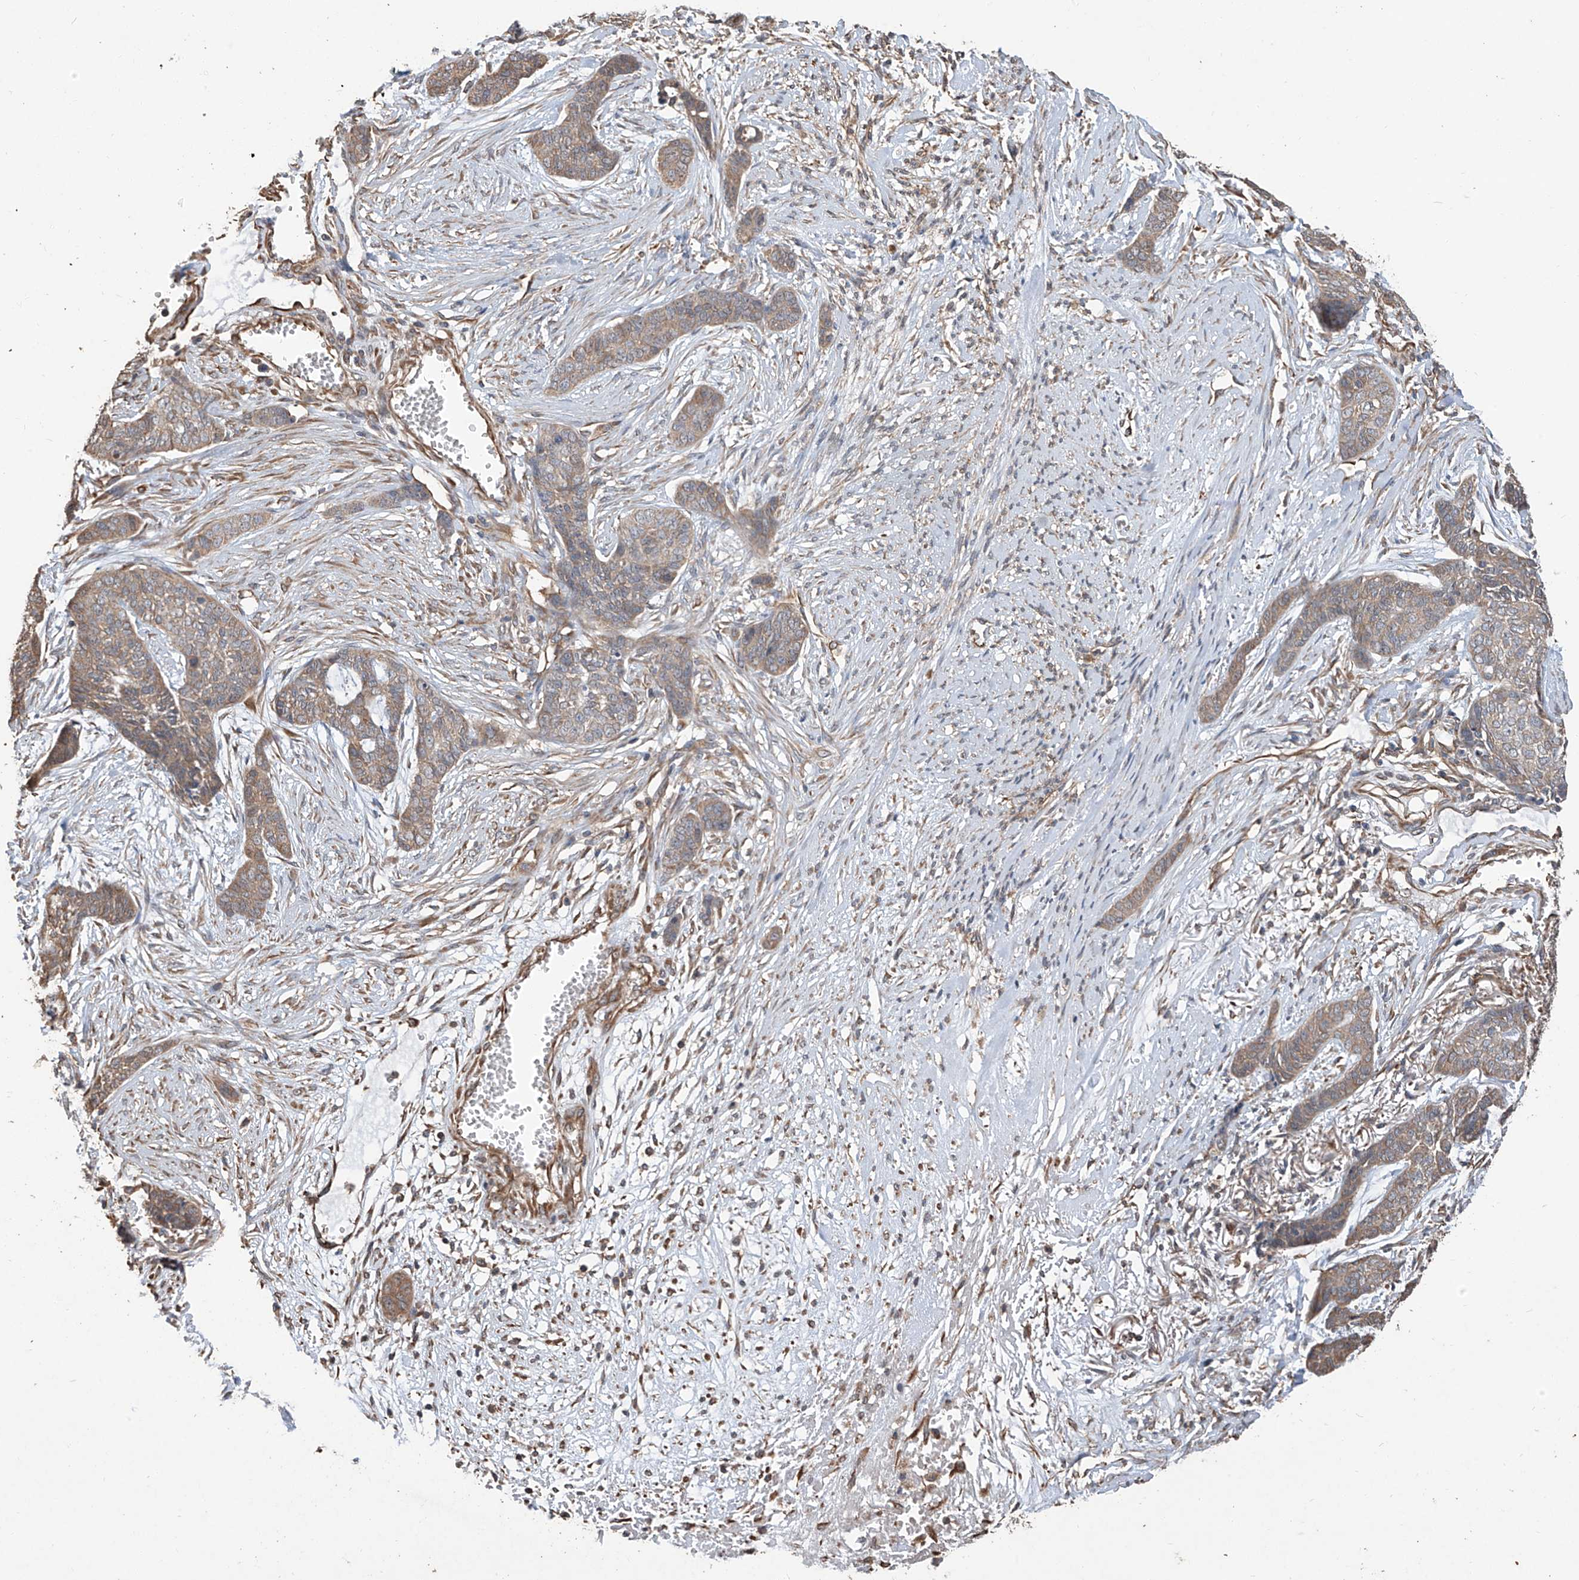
{"staining": {"intensity": "moderate", "quantity": "25%-75%", "location": "cytoplasmic/membranous"}, "tissue": "skin cancer", "cell_type": "Tumor cells", "image_type": "cancer", "snomed": [{"axis": "morphology", "description": "Basal cell carcinoma"}, {"axis": "topography", "description": "Skin"}], "caption": "Protein expression analysis of skin cancer shows moderate cytoplasmic/membranous expression in approximately 25%-75% of tumor cells. (DAB (3,3'-diaminobenzidine) IHC with brightfield microscopy, high magnification).", "gene": "AGBL5", "patient": {"sex": "female", "age": 64}}